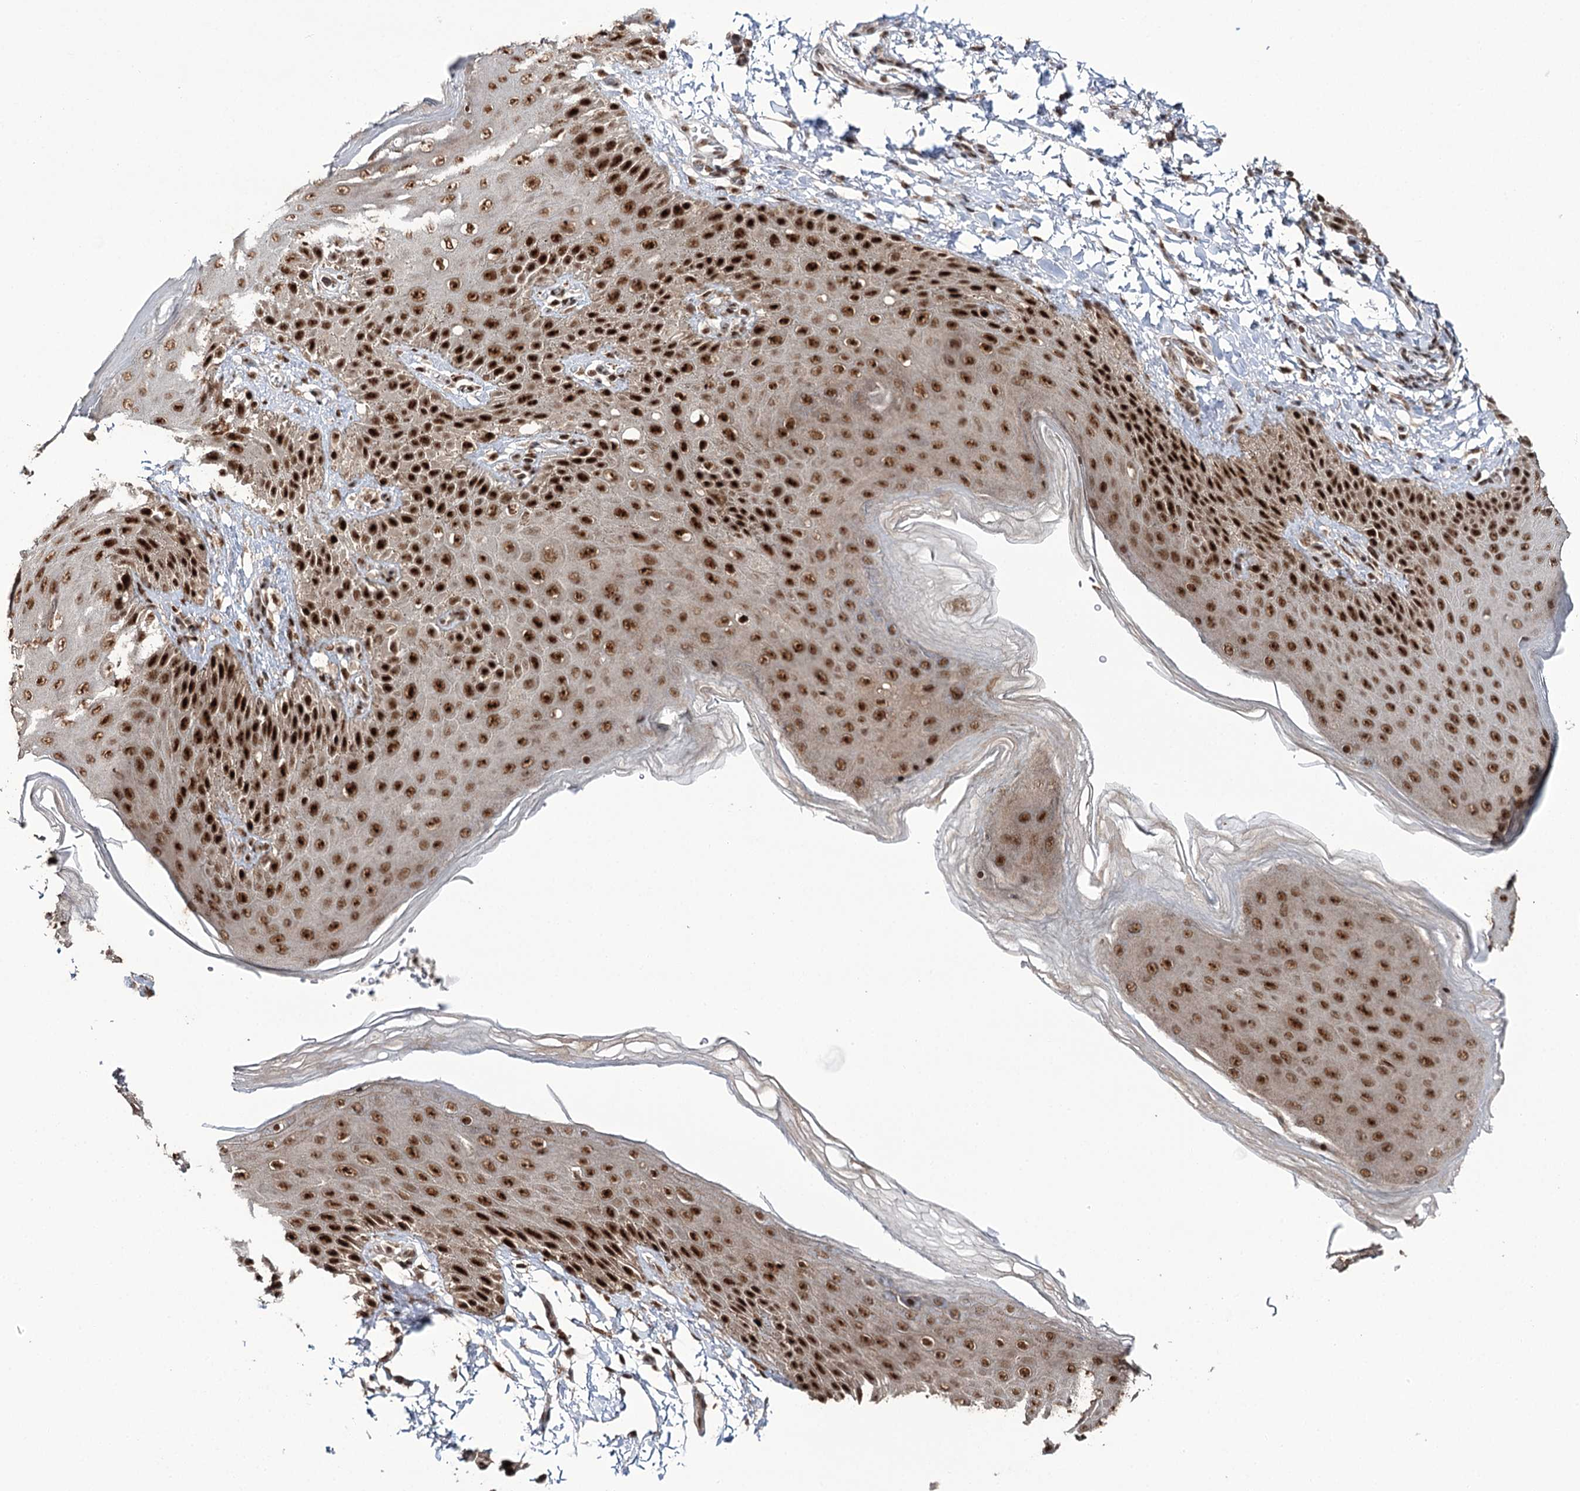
{"staining": {"intensity": "strong", "quantity": ">75%", "location": "nuclear"}, "tissue": "skin", "cell_type": "Epidermal cells", "image_type": "normal", "snomed": [{"axis": "morphology", "description": "Normal tissue, NOS"}, {"axis": "topography", "description": "Anal"}], "caption": "IHC histopathology image of benign human skin stained for a protein (brown), which shows high levels of strong nuclear expression in approximately >75% of epidermal cells.", "gene": "ERCC3", "patient": {"sex": "male", "age": 44}}